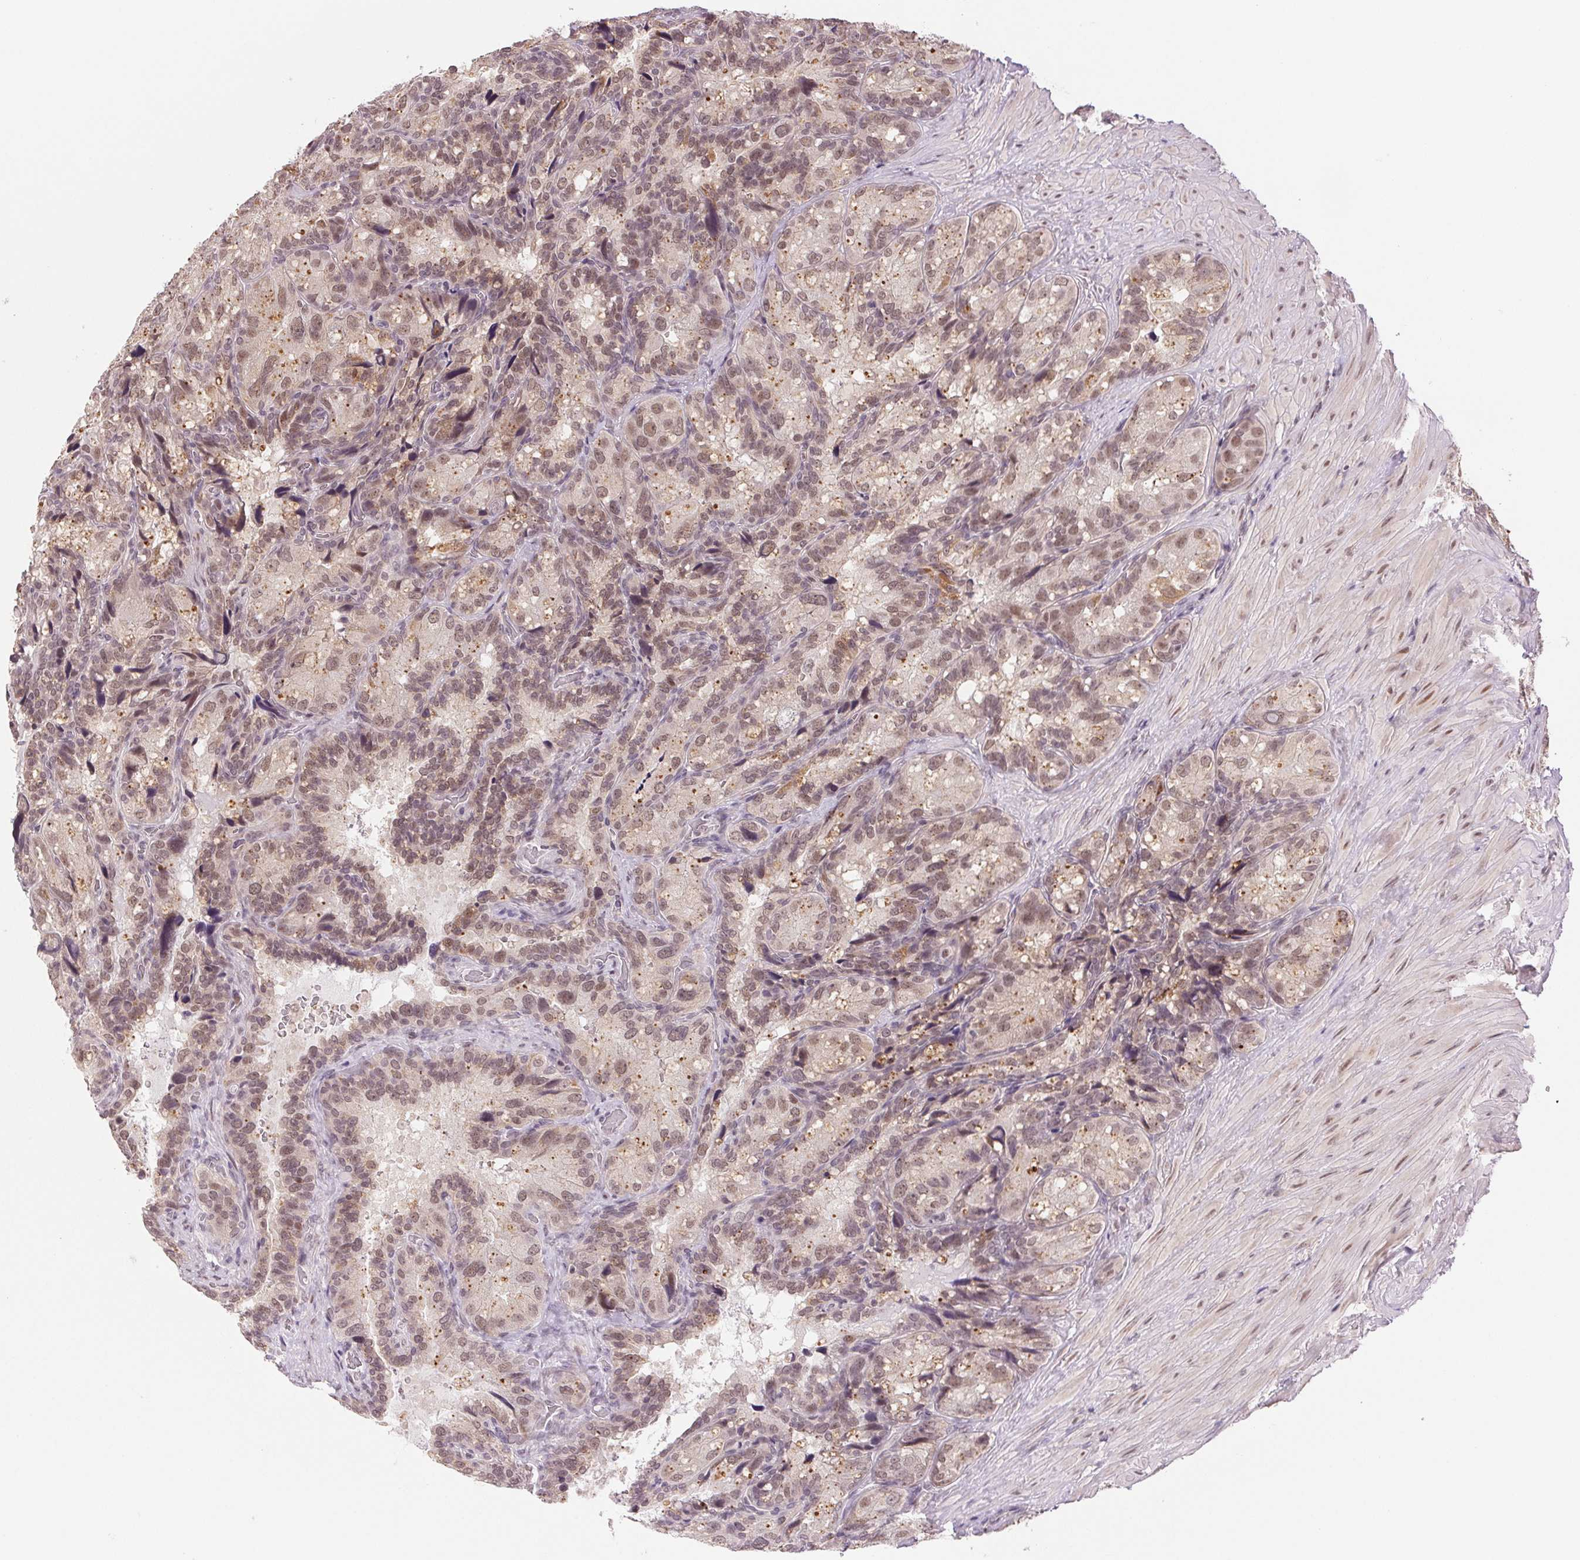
{"staining": {"intensity": "weak", "quantity": ">75%", "location": "nuclear"}, "tissue": "seminal vesicle", "cell_type": "Glandular cells", "image_type": "normal", "snomed": [{"axis": "morphology", "description": "Normal tissue, NOS"}, {"axis": "topography", "description": "Seminal veicle"}], "caption": "Immunohistochemistry (IHC) staining of benign seminal vesicle, which displays low levels of weak nuclear positivity in approximately >75% of glandular cells indicating weak nuclear protein positivity. The staining was performed using DAB (3,3'-diaminobenzidine) (brown) for protein detection and nuclei were counterstained in hematoxylin (blue).", "gene": "GRHL3", "patient": {"sex": "male", "age": 60}}